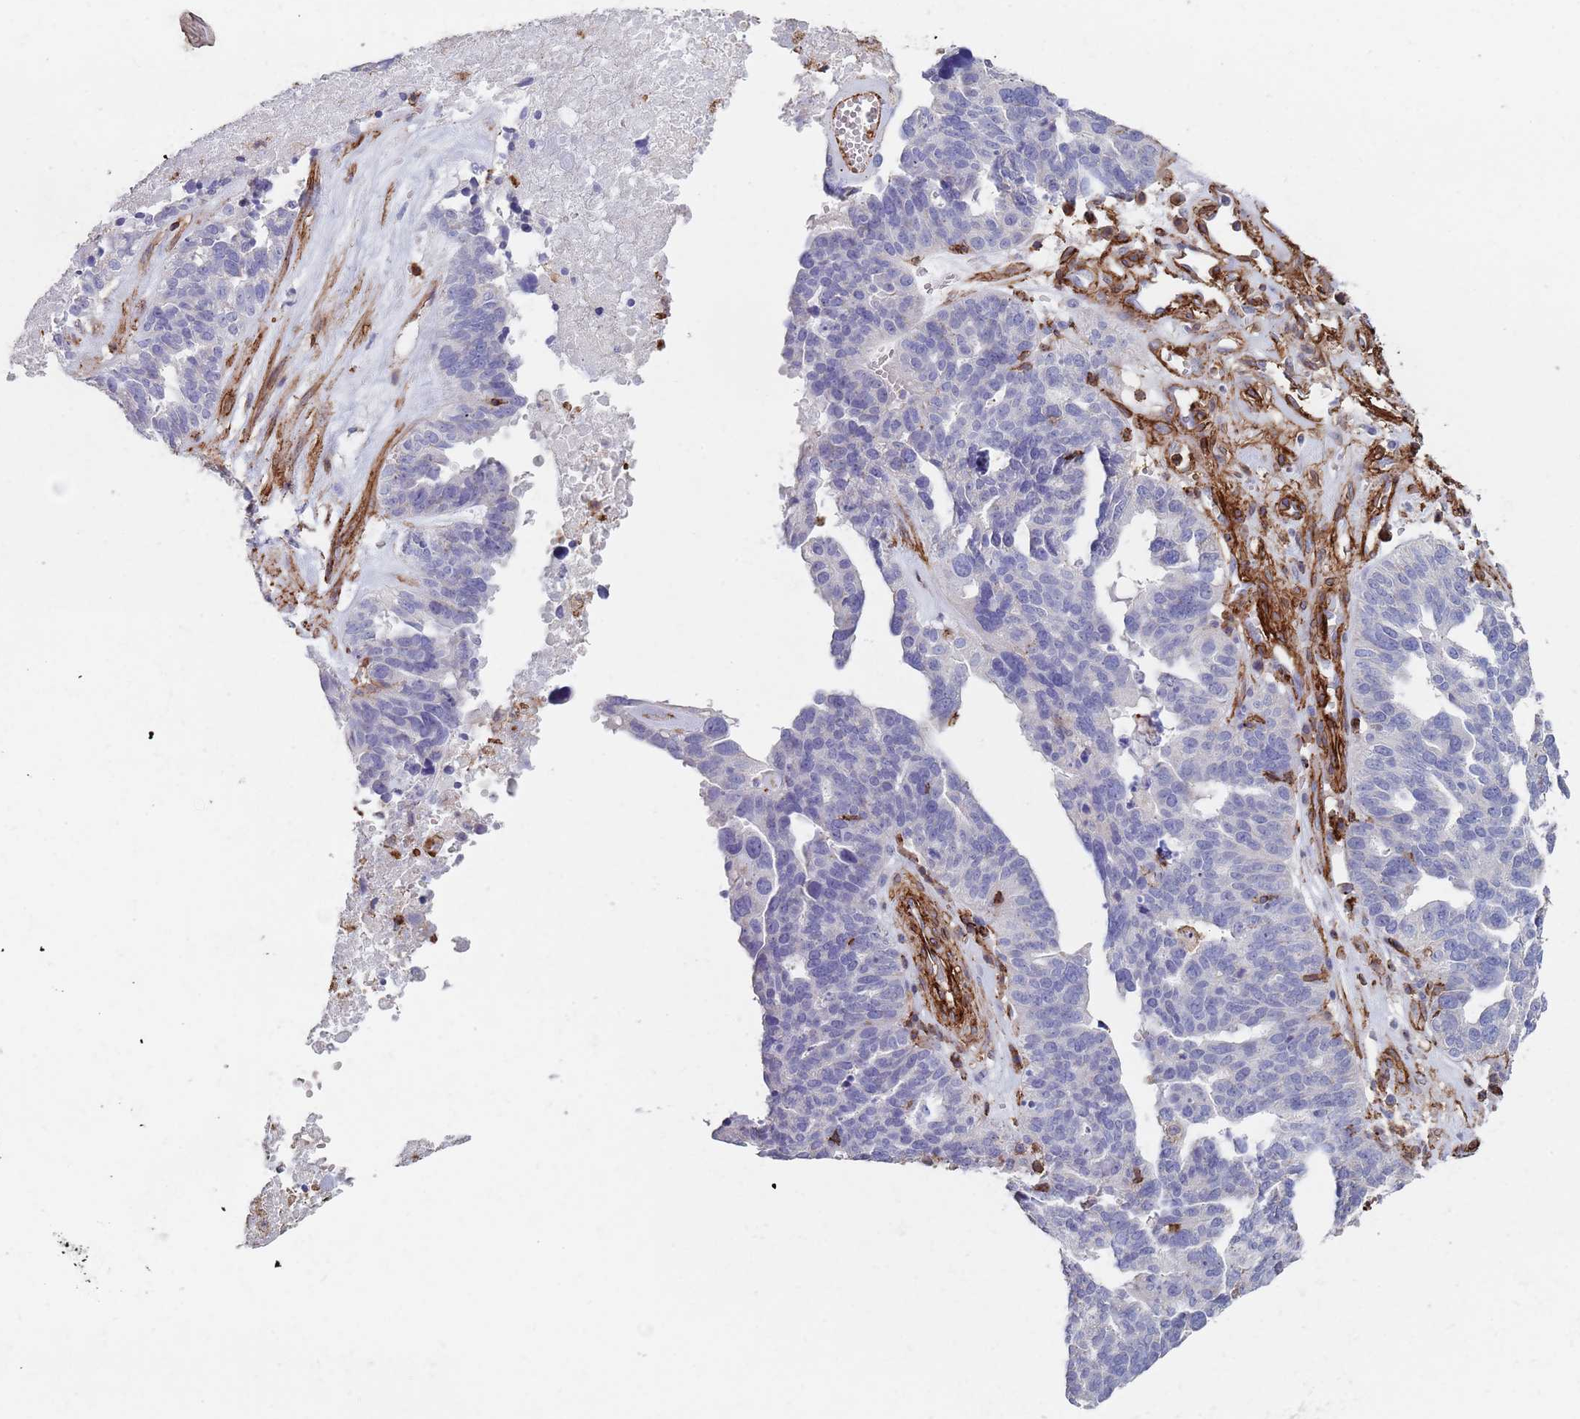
{"staining": {"intensity": "negative", "quantity": "none", "location": "none"}, "tissue": "ovarian cancer", "cell_type": "Tumor cells", "image_type": "cancer", "snomed": [{"axis": "morphology", "description": "Cystadenocarcinoma, serous, NOS"}, {"axis": "topography", "description": "Ovary"}], "caption": "An IHC image of ovarian cancer is shown. There is no staining in tumor cells of ovarian cancer.", "gene": "RNF144A", "patient": {"sex": "female", "age": 59}}